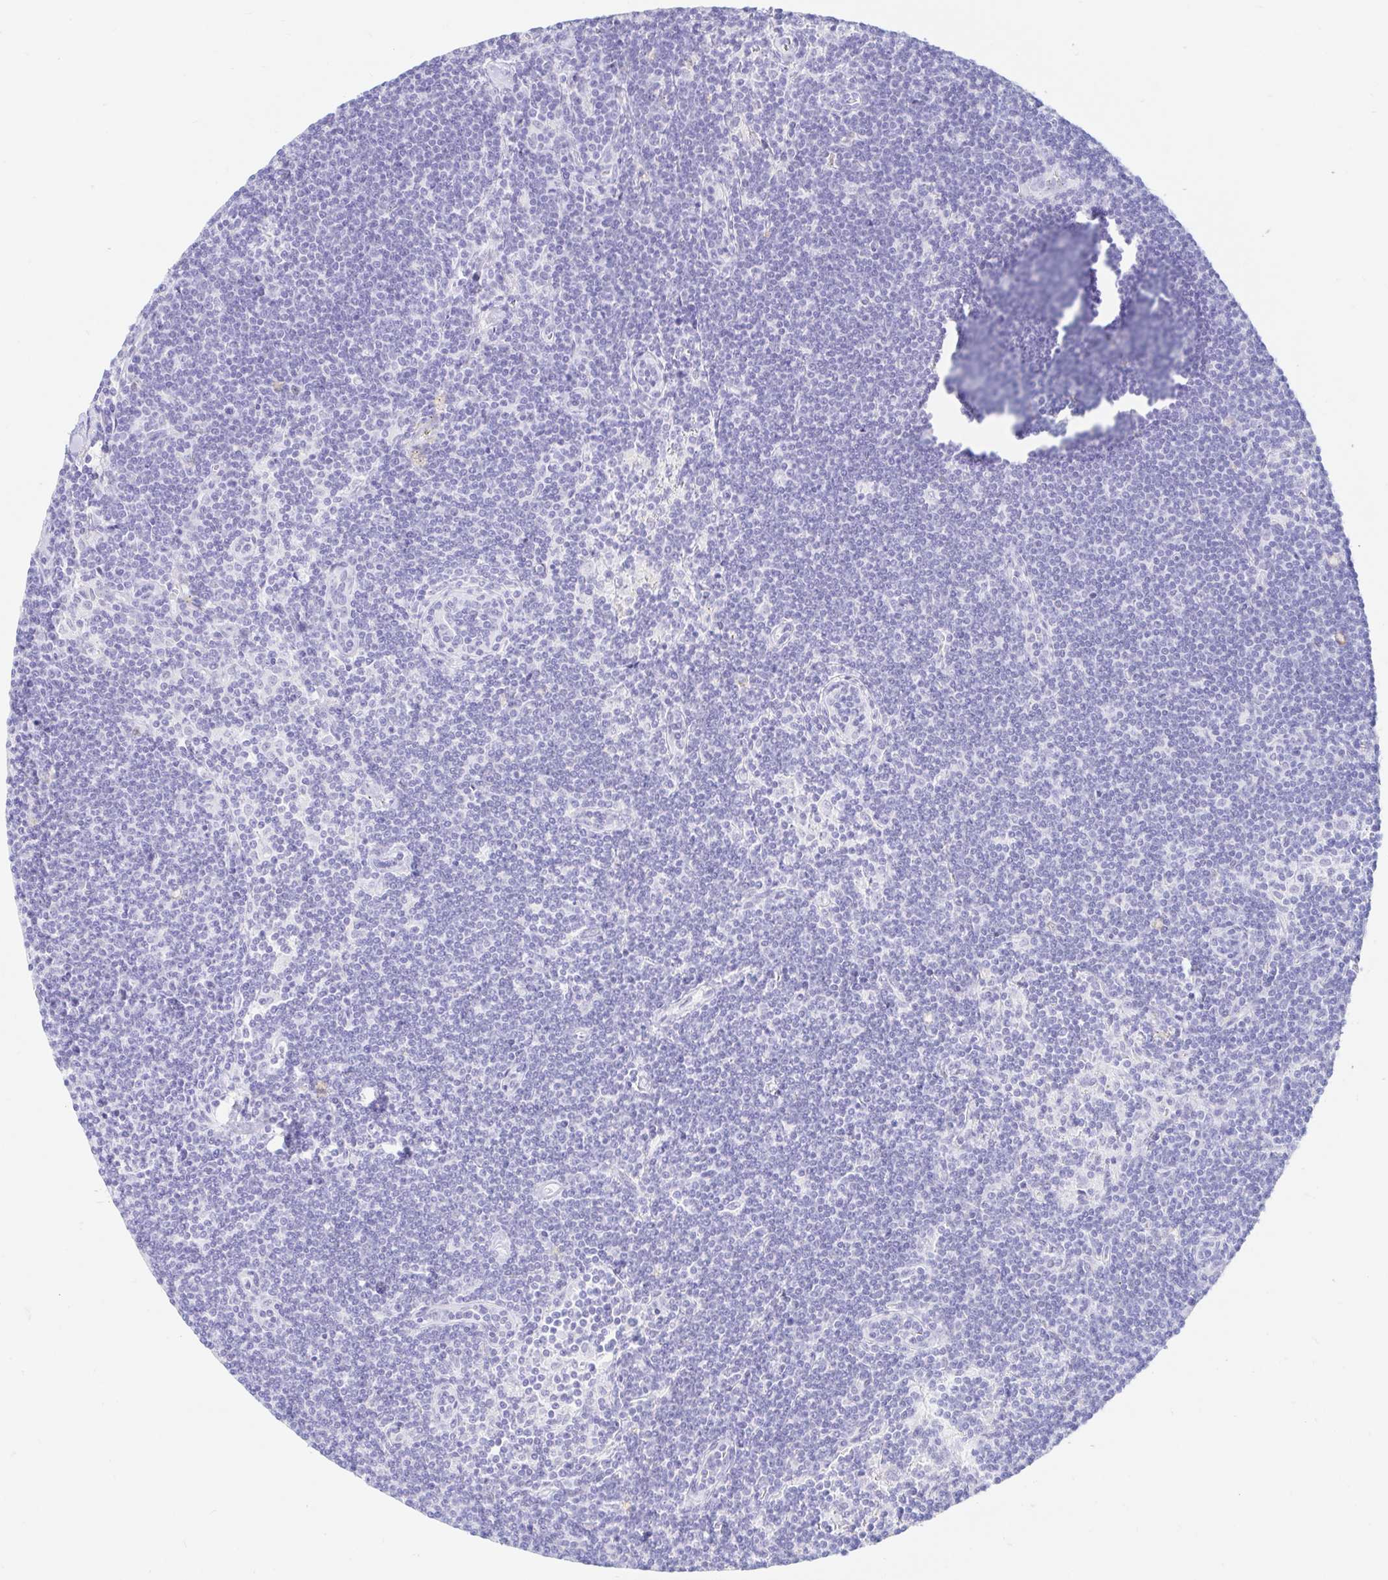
{"staining": {"intensity": "negative", "quantity": "none", "location": "none"}, "tissue": "lymphoma", "cell_type": "Tumor cells", "image_type": "cancer", "snomed": [{"axis": "morphology", "description": "Malignant lymphoma, non-Hodgkin's type, Low grade"}, {"axis": "topography", "description": "Lymph node"}], "caption": "DAB (3,3'-diaminobenzidine) immunohistochemical staining of low-grade malignant lymphoma, non-Hodgkin's type displays no significant staining in tumor cells.", "gene": "OR6T1", "patient": {"sex": "female", "age": 73}}